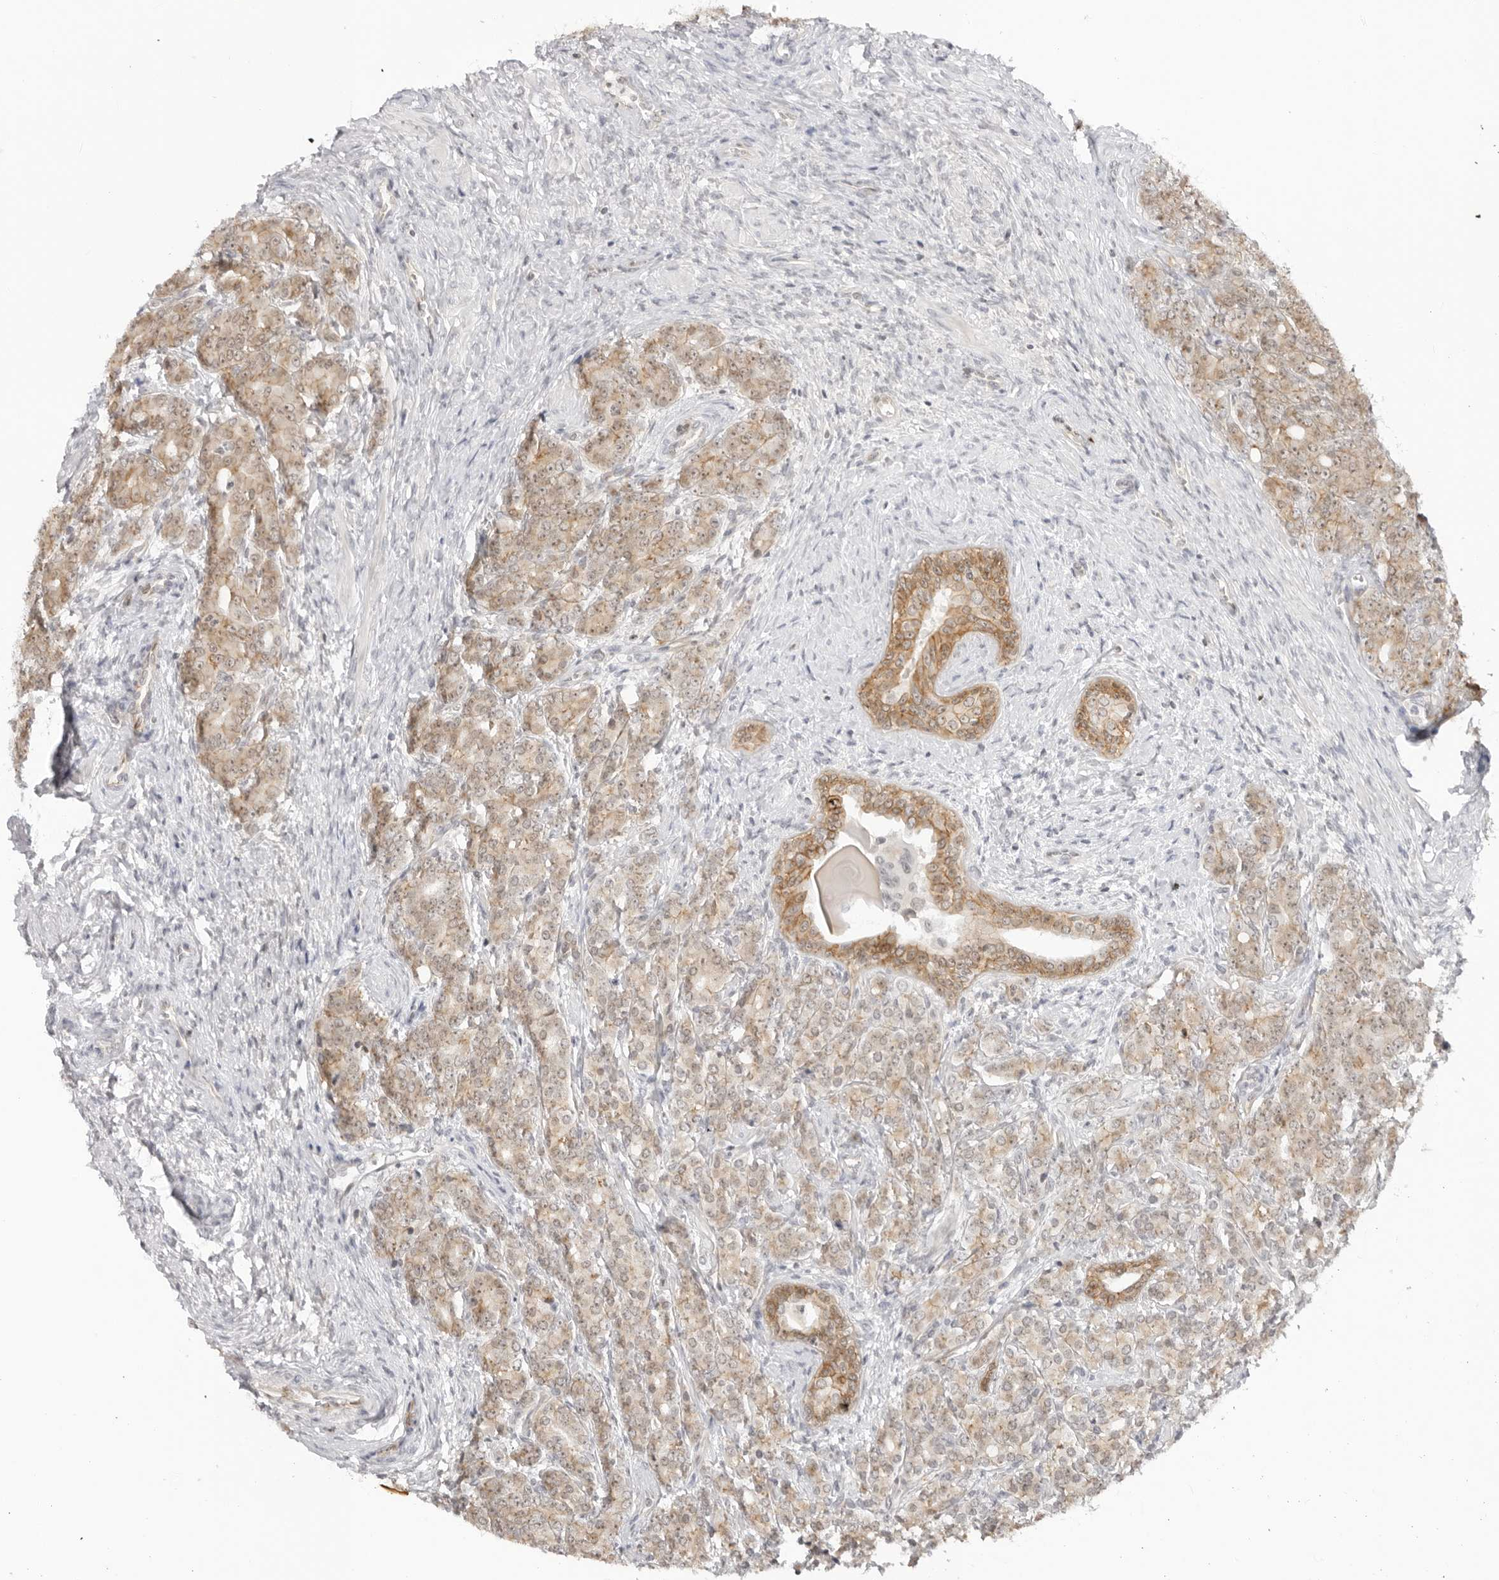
{"staining": {"intensity": "moderate", "quantity": ">75%", "location": "cytoplasmic/membranous"}, "tissue": "prostate cancer", "cell_type": "Tumor cells", "image_type": "cancer", "snomed": [{"axis": "morphology", "description": "Adenocarcinoma, High grade"}, {"axis": "topography", "description": "Prostate"}], "caption": "Brown immunohistochemical staining in prostate high-grade adenocarcinoma shows moderate cytoplasmic/membranous staining in about >75% of tumor cells. The protein is stained brown, and the nuclei are stained in blue (DAB IHC with brightfield microscopy, high magnification).", "gene": "TRAPPC3", "patient": {"sex": "male", "age": 62}}